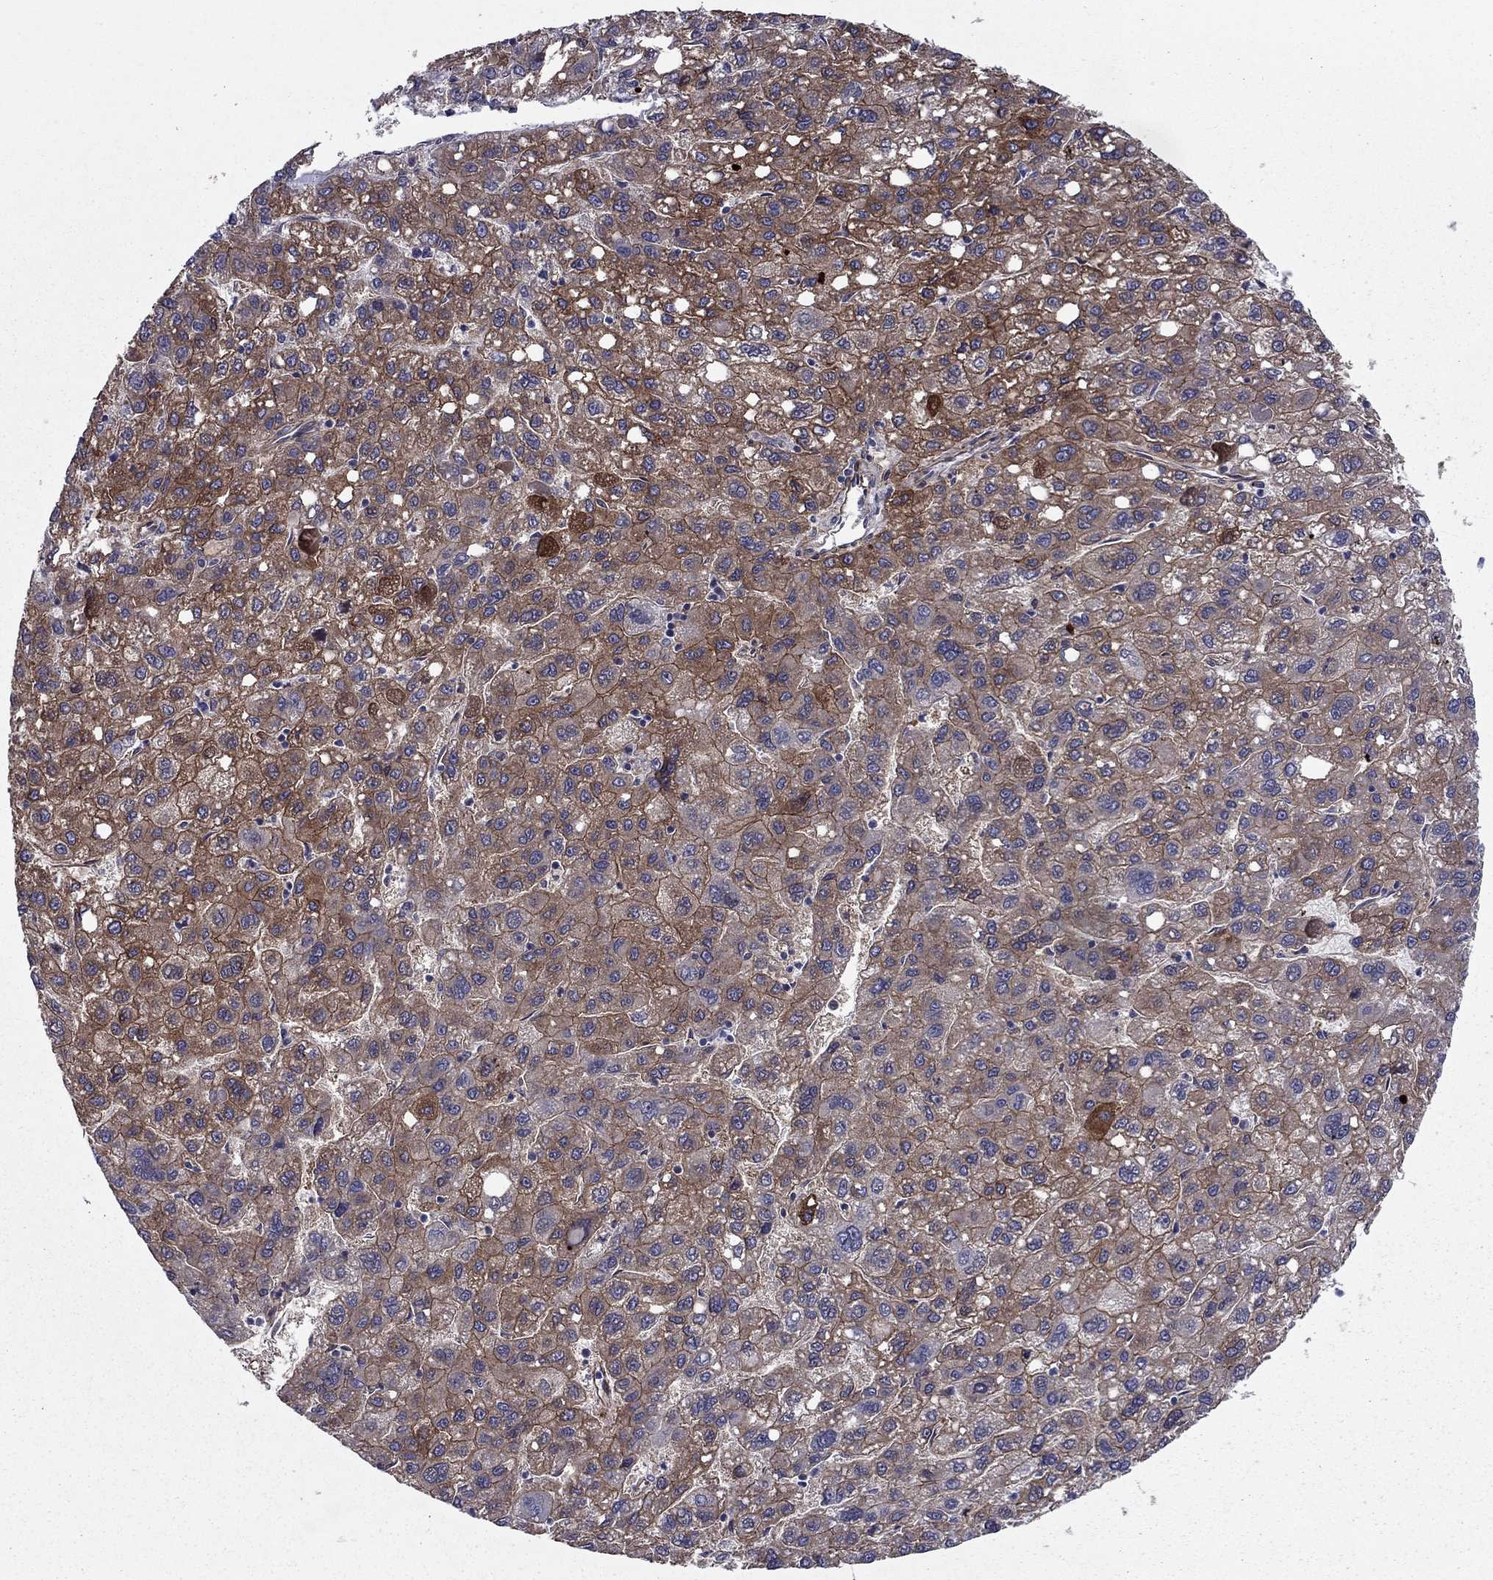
{"staining": {"intensity": "moderate", "quantity": "25%-75%", "location": "cytoplasmic/membranous"}, "tissue": "liver cancer", "cell_type": "Tumor cells", "image_type": "cancer", "snomed": [{"axis": "morphology", "description": "Carcinoma, Hepatocellular, NOS"}, {"axis": "topography", "description": "Liver"}], "caption": "This image reveals immunohistochemistry (IHC) staining of human liver cancer, with medium moderate cytoplasmic/membranous positivity in approximately 25%-75% of tumor cells.", "gene": "SHMT1", "patient": {"sex": "female", "age": 82}}